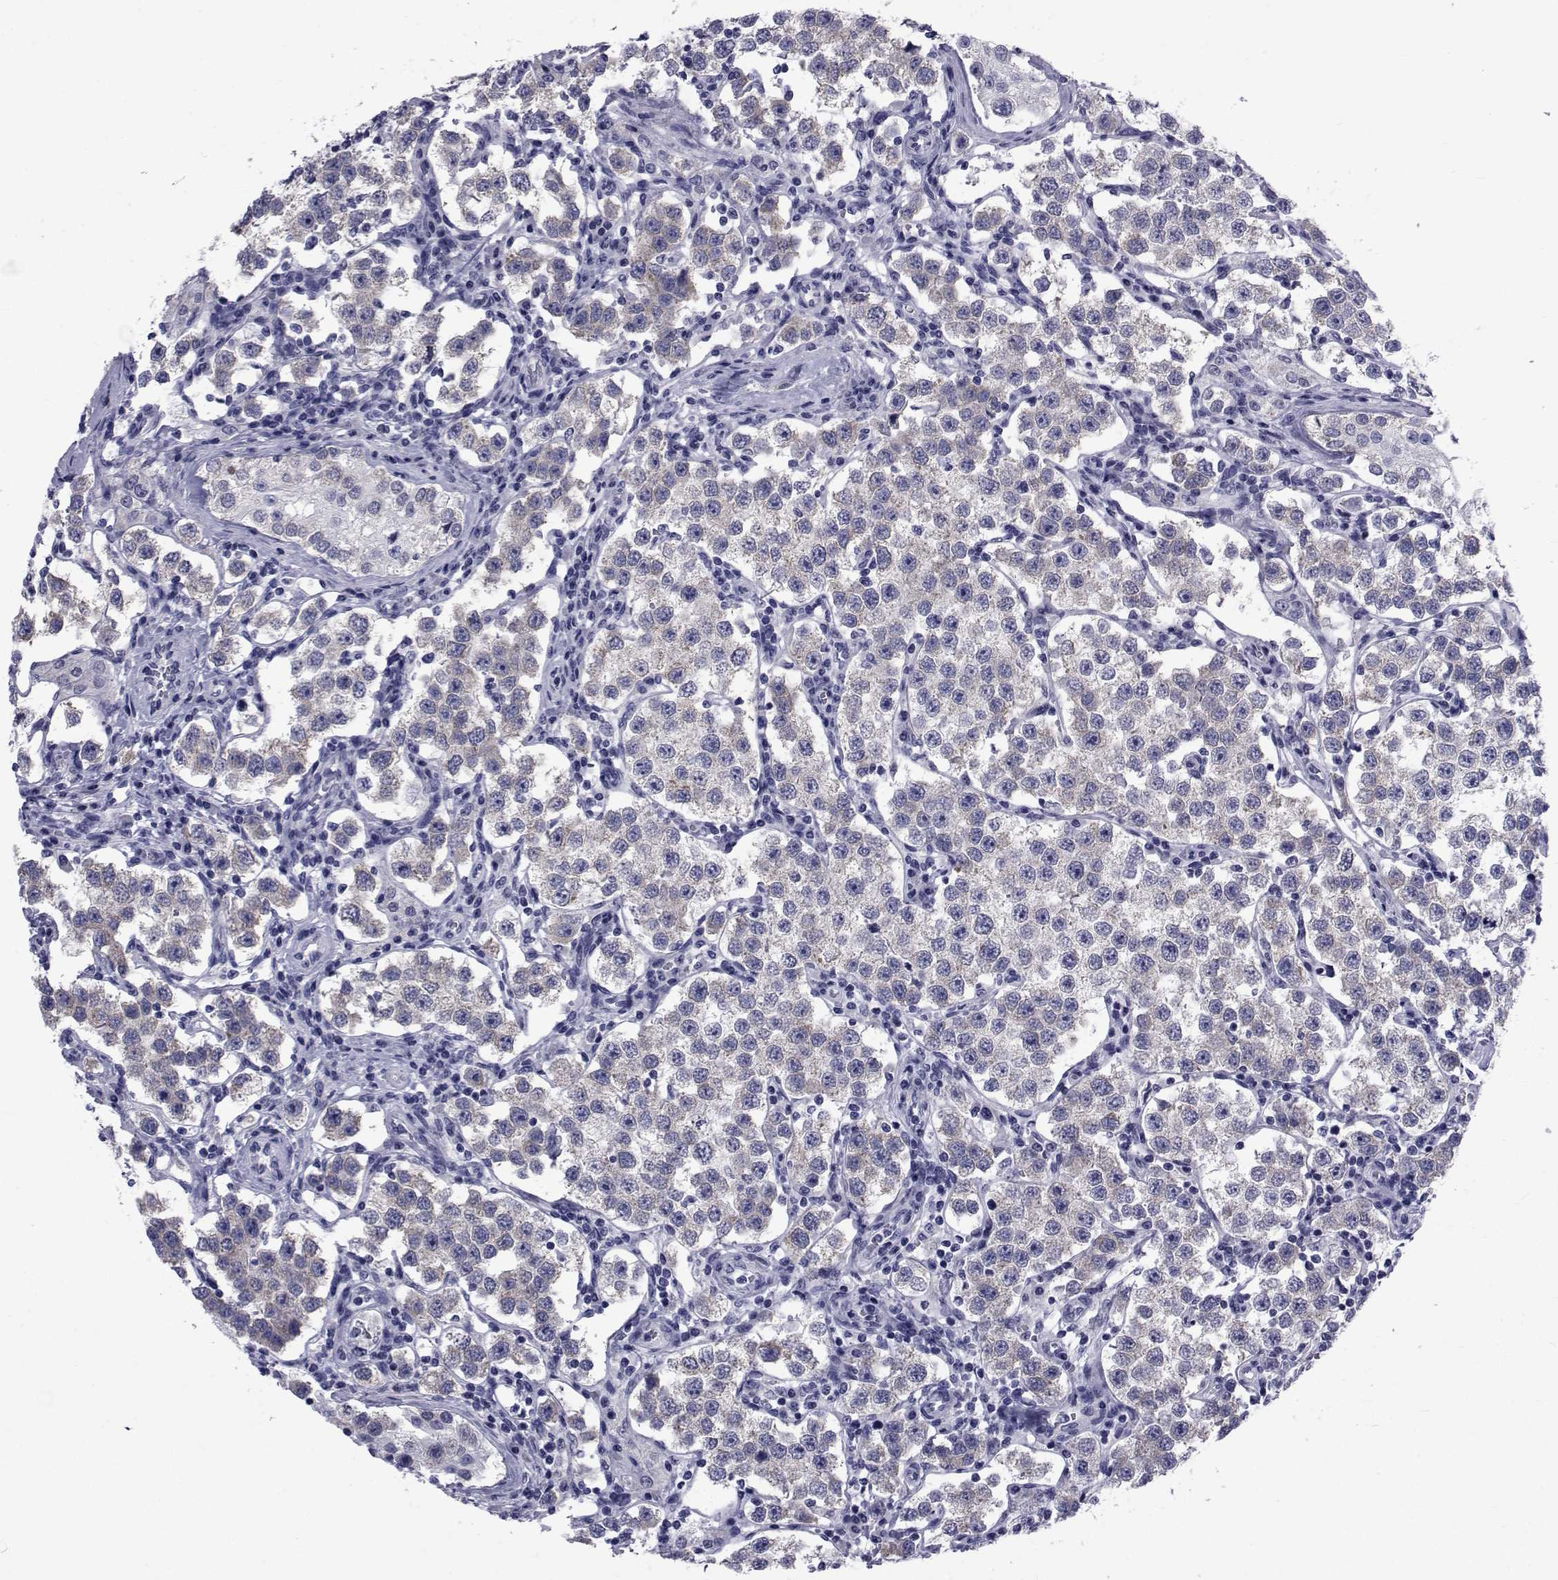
{"staining": {"intensity": "weak", "quantity": "25%-75%", "location": "cytoplasmic/membranous"}, "tissue": "testis cancer", "cell_type": "Tumor cells", "image_type": "cancer", "snomed": [{"axis": "morphology", "description": "Seminoma, NOS"}, {"axis": "topography", "description": "Testis"}], "caption": "Immunohistochemistry of seminoma (testis) exhibits low levels of weak cytoplasmic/membranous positivity in about 25%-75% of tumor cells. (DAB (3,3'-diaminobenzidine) = brown stain, brightfield microscopy at high magnification).", "gene": "GKAP1", "patient": {"sex": "male", "age": 37}}